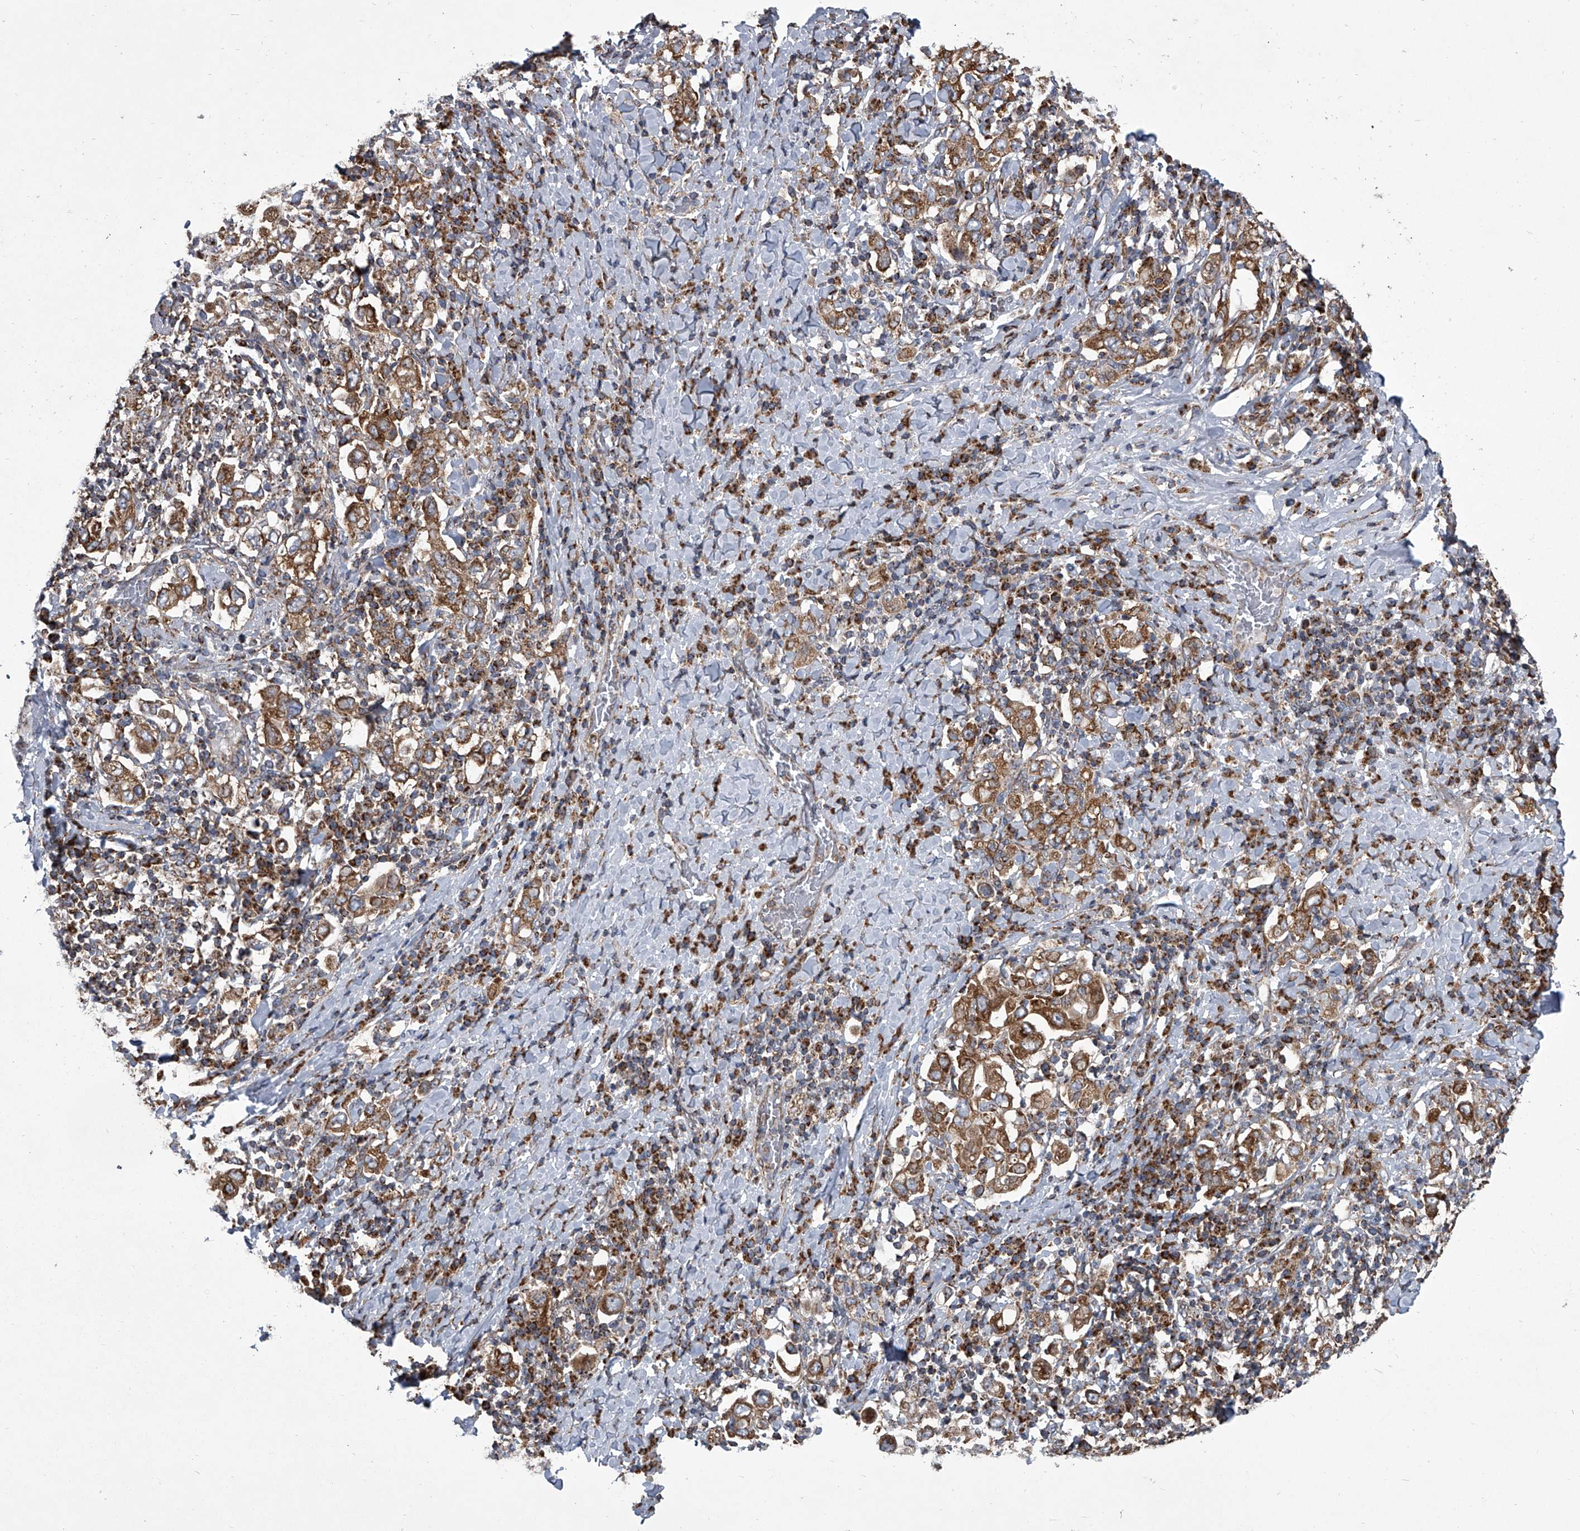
{"staining": {"intensity": "moderate", "quantity": ">75%", "location": "cytoplasmic/membranous"}, "tissue": "stomach cancer", "cell_type": "Tumor cells", "image_type": "cancer", "snomed": [{"axis": "morphology", "description": "Adenocarcinoma, NOS"}, {"axis": "topography", "description": "Stomach, upper"}], "caption": "Stomach cancer stained with a protein marker reveals moderate staining in tumor cells.", "gene": "ZC3H15", "patient": {"sex": "male", "age": 62}}